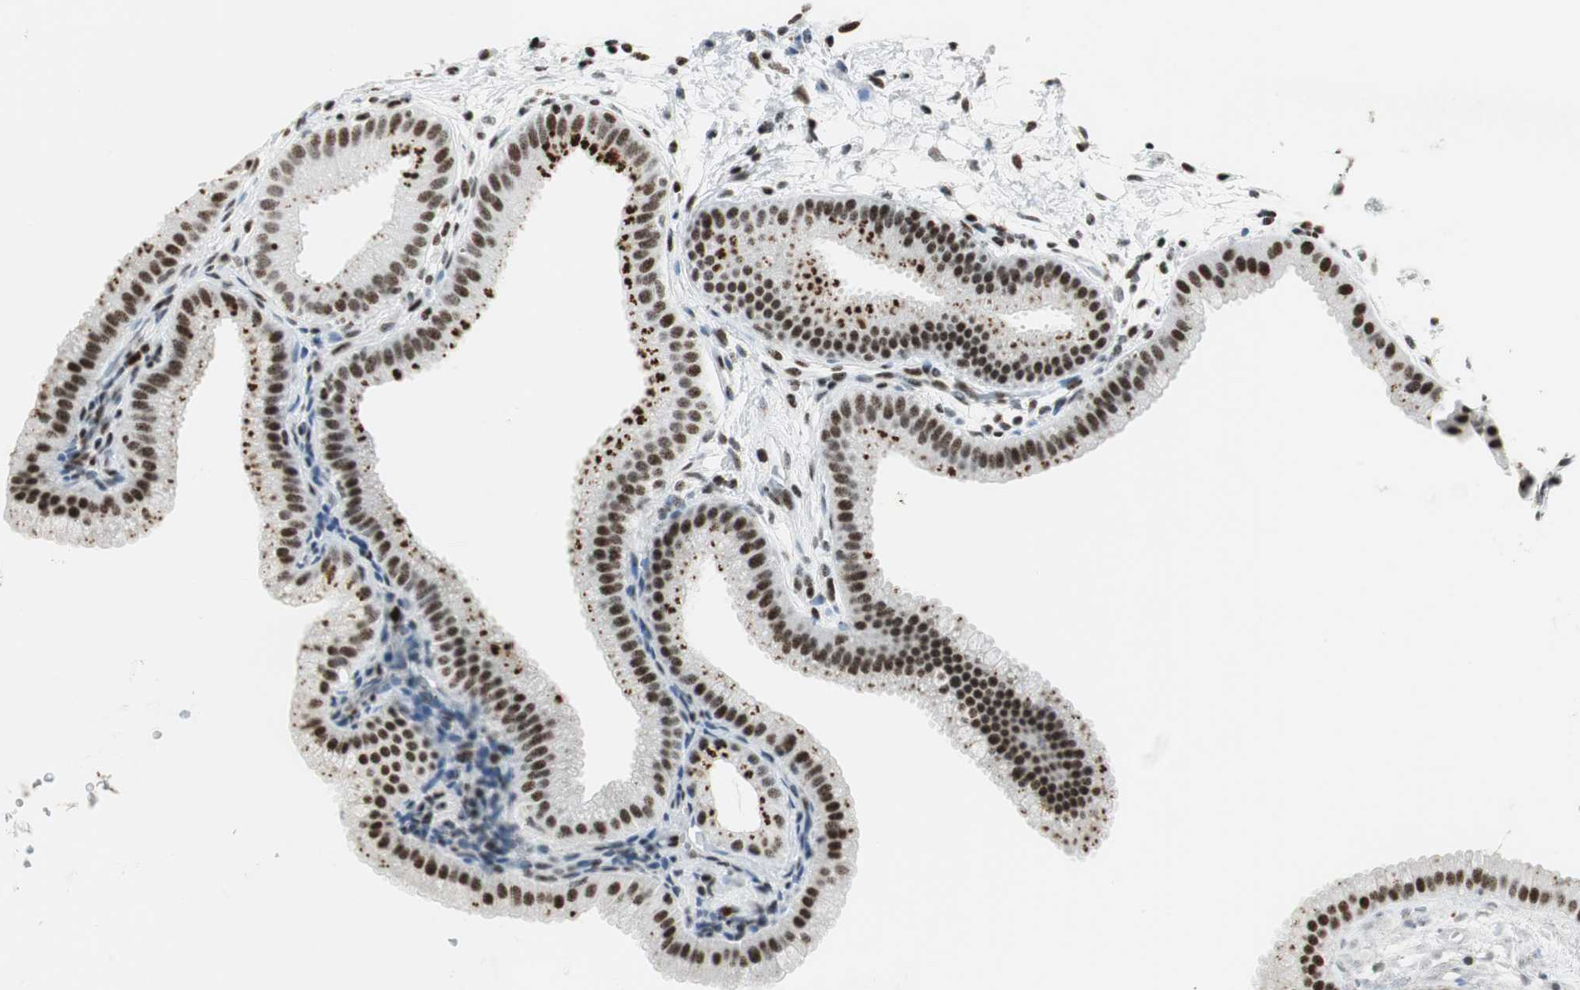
{"staining": {"intensity": "strong", "quantity": ">75%", "location": "nuclear"}, "tissue": "gallbladder", "cell_type": "Glandular cells", "image_type": "normal", "snomed": [{"axis": "morphology", "description": "Normal tissue, NOS"}, {"axis": "topography", "description": "Gallbladder"}], "caption": "Immunohistochemical staining of normal gallbladder displays strong nuclear protein expression in approximately >75% of glandular cells. The protein is shown in brown color, while the nuclei are stained blue.", "gene": "RBBP4", "patient": {"sex": "female", "age": 64}}